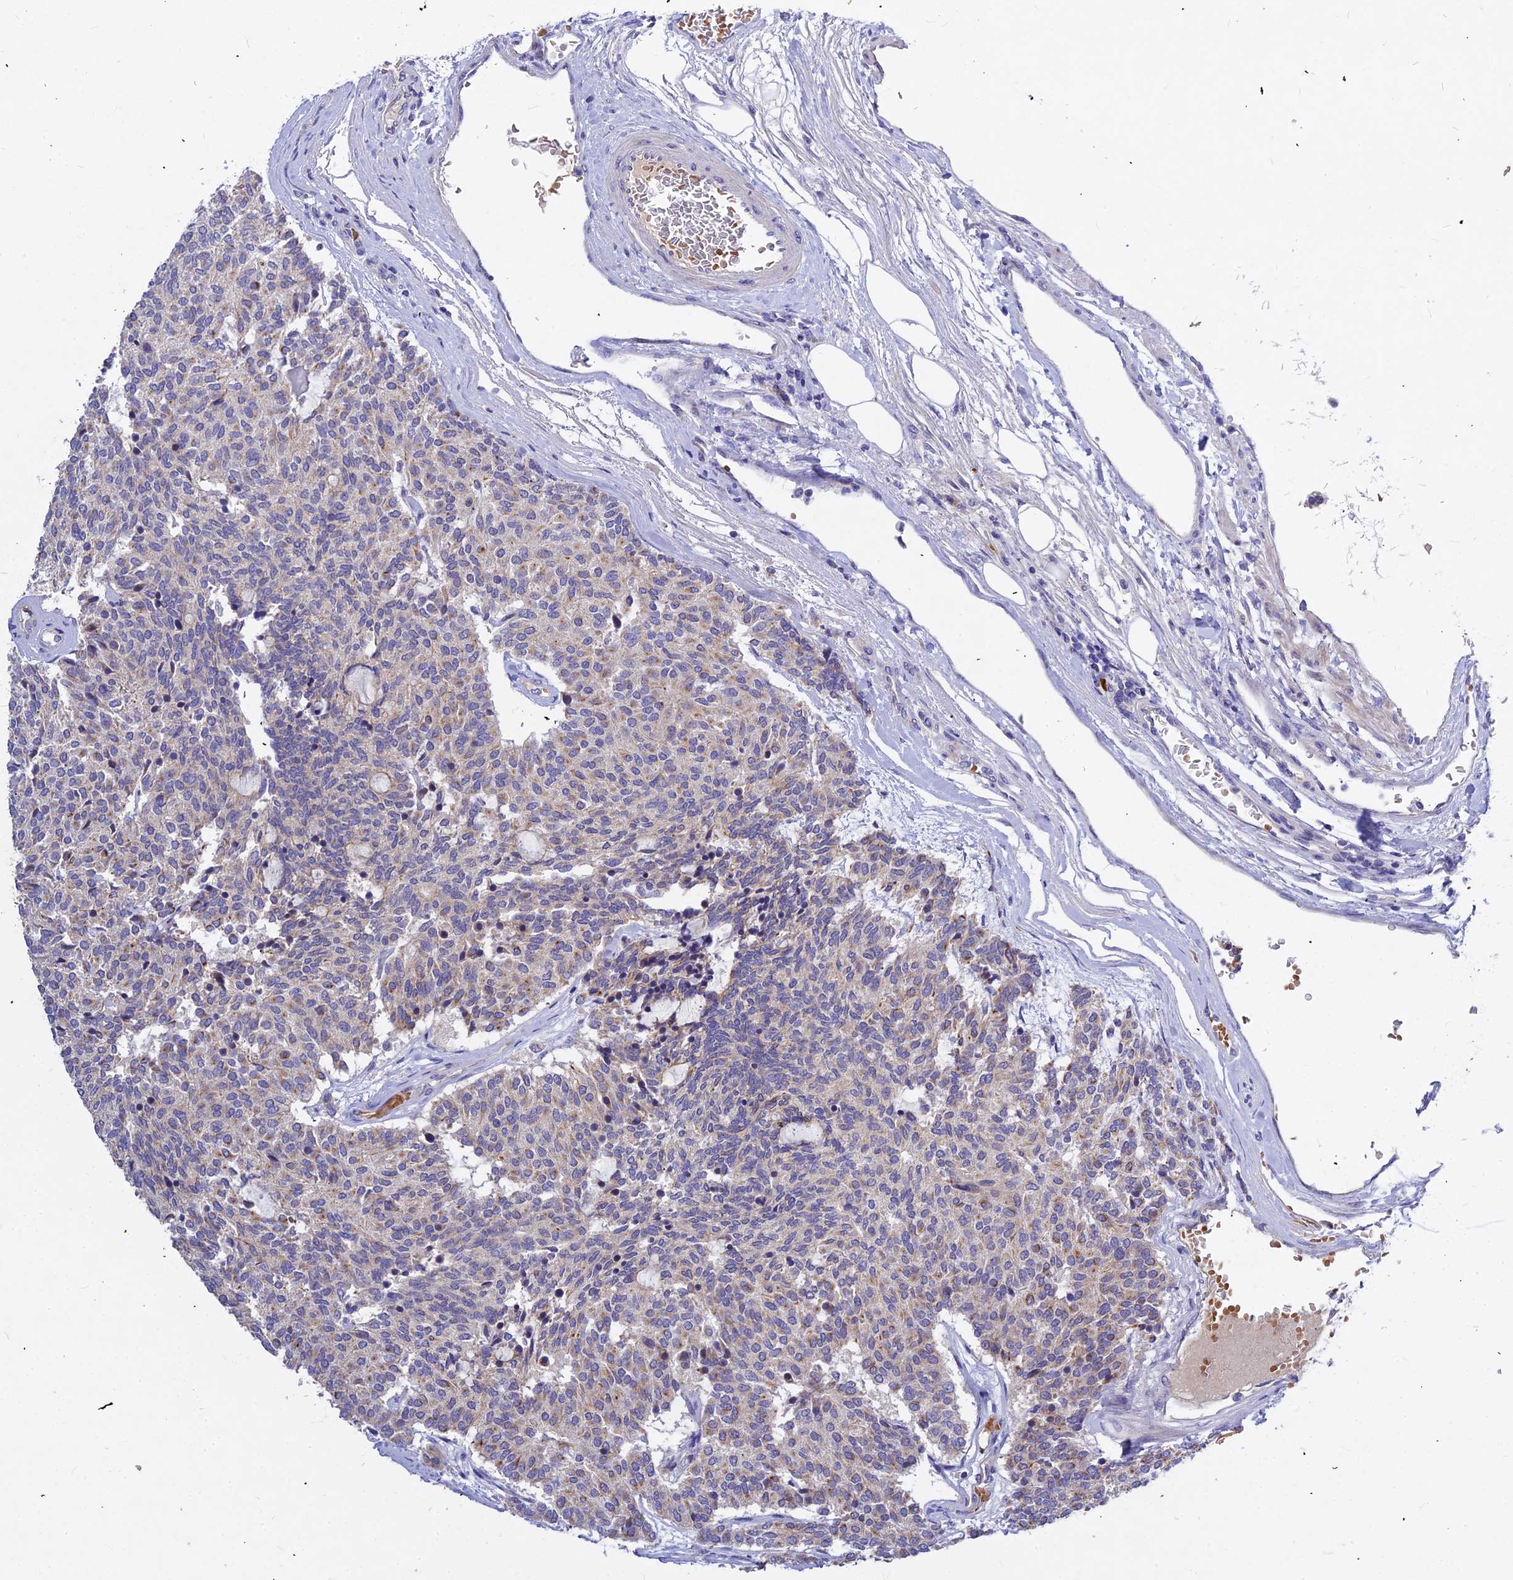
{"staining": {"intensity": "moderate", "quantity": "<25%", "location": "cytoplasmic/membranous"}, "tissue": "carcinoid", "cell_type": "Tumor cells", "image_type": "cancer", "snomed": [{"axis": "morphology", "description": "Carcinoid, malignant, NOS"}, {"axis": "topography", "description": "Pancreas"}], "caption": "IHC photomicrograph of carcinoid stained for a protein (brown), which exhibits low levels of moderate cytoplasmic/membranous staining in approximately <25% of tumor cells.", "gene": "DMRTA1", "patient": {"sex": "female", "age": 54}}